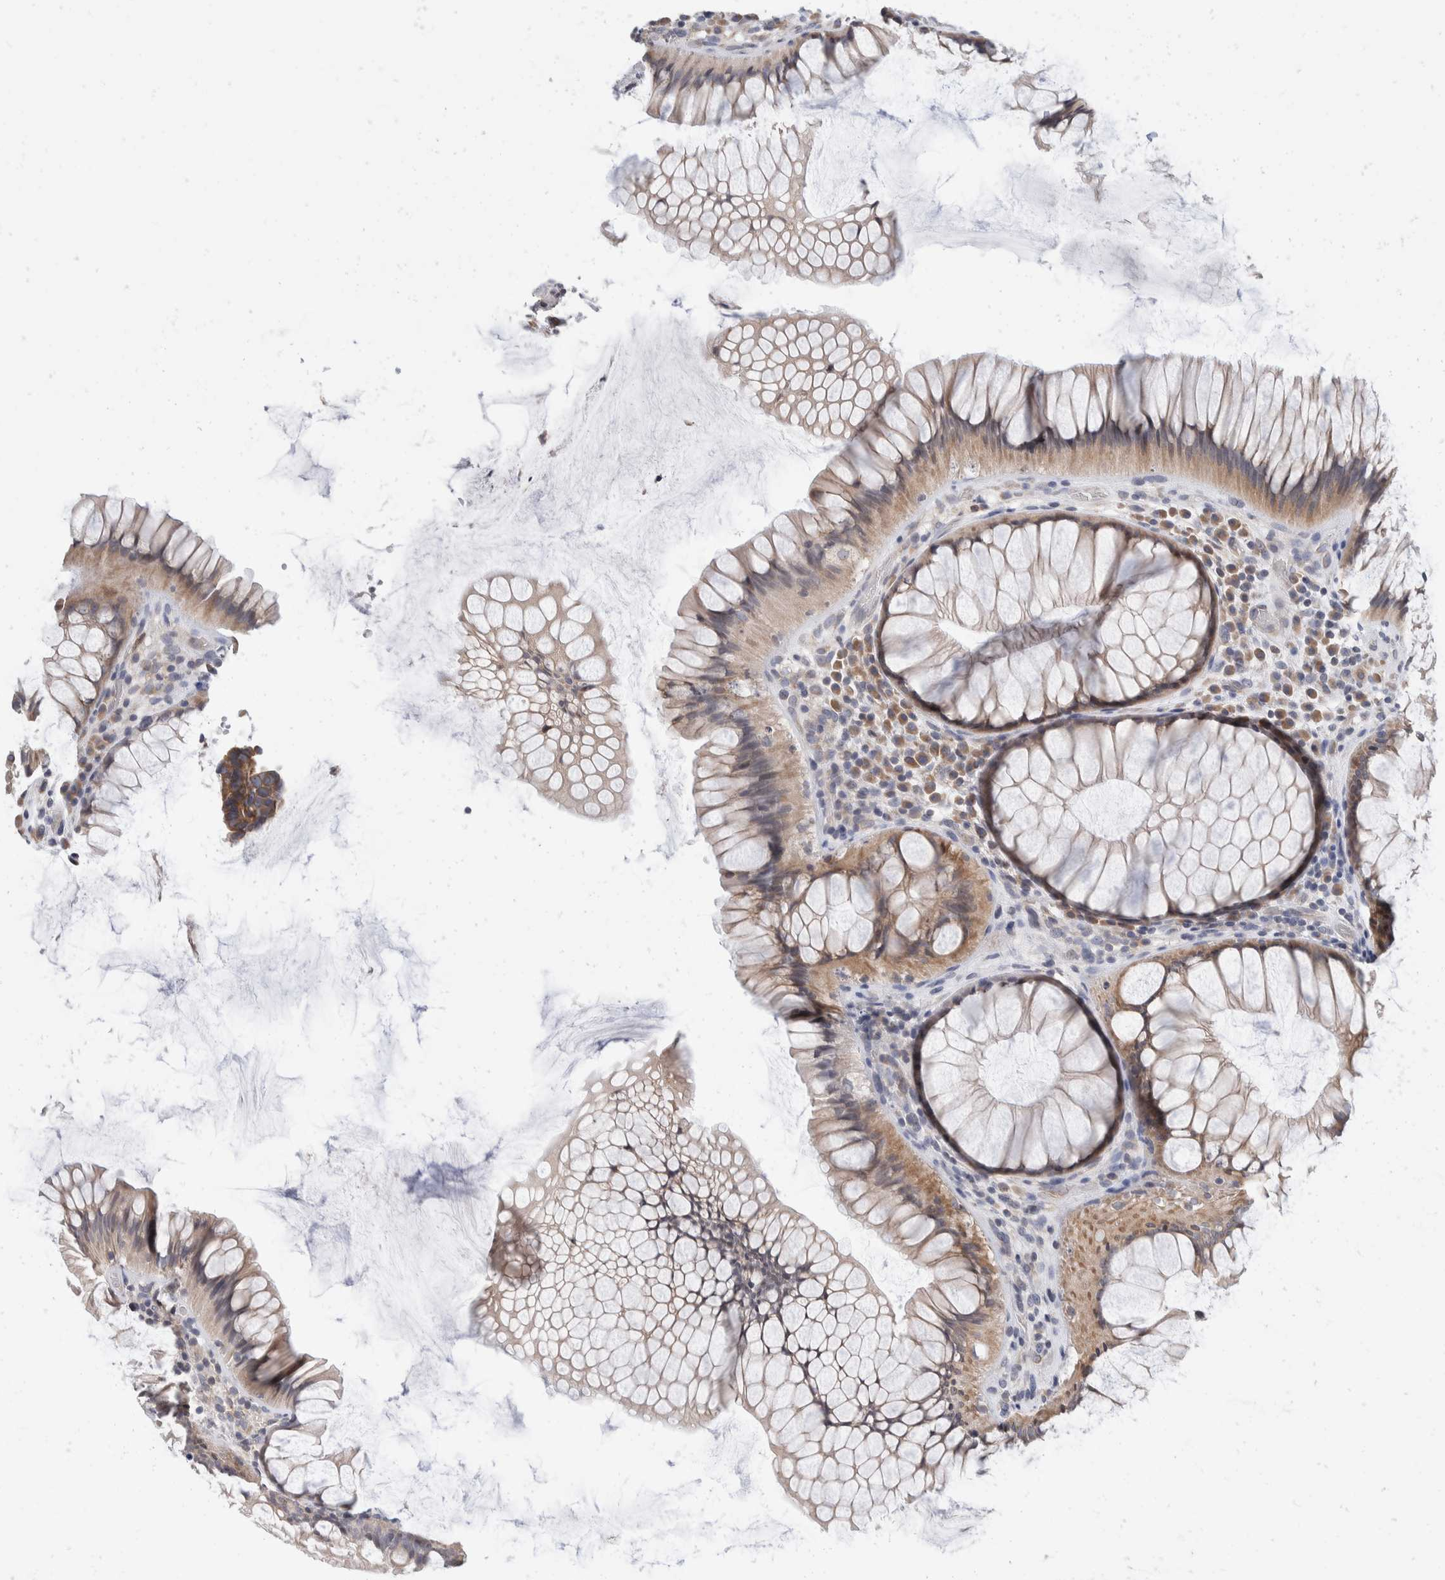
{"staining": {"intensity": "weak", "quantity": "25%-75%", "location": "cytoplasmic/membranous"}, "tissue": "rectum", "cell_type": "Glandular cells", "image_type": "normal", "snomed": [{"axis": "morphology", "description": "Normal tissue, NOS"}, {"axis": "topography", "description": "Rectum"}], "caption": "Protein analysis of normal rectum displays weak cytoplasmic/membranous expression in approximately 25%-75% of glandular cells. Immunohistochemistry stains the protein in brown and the nuclei are stained blue.", "gene": "TMEM245", "patient": {"sex": "male", "age": 51}}